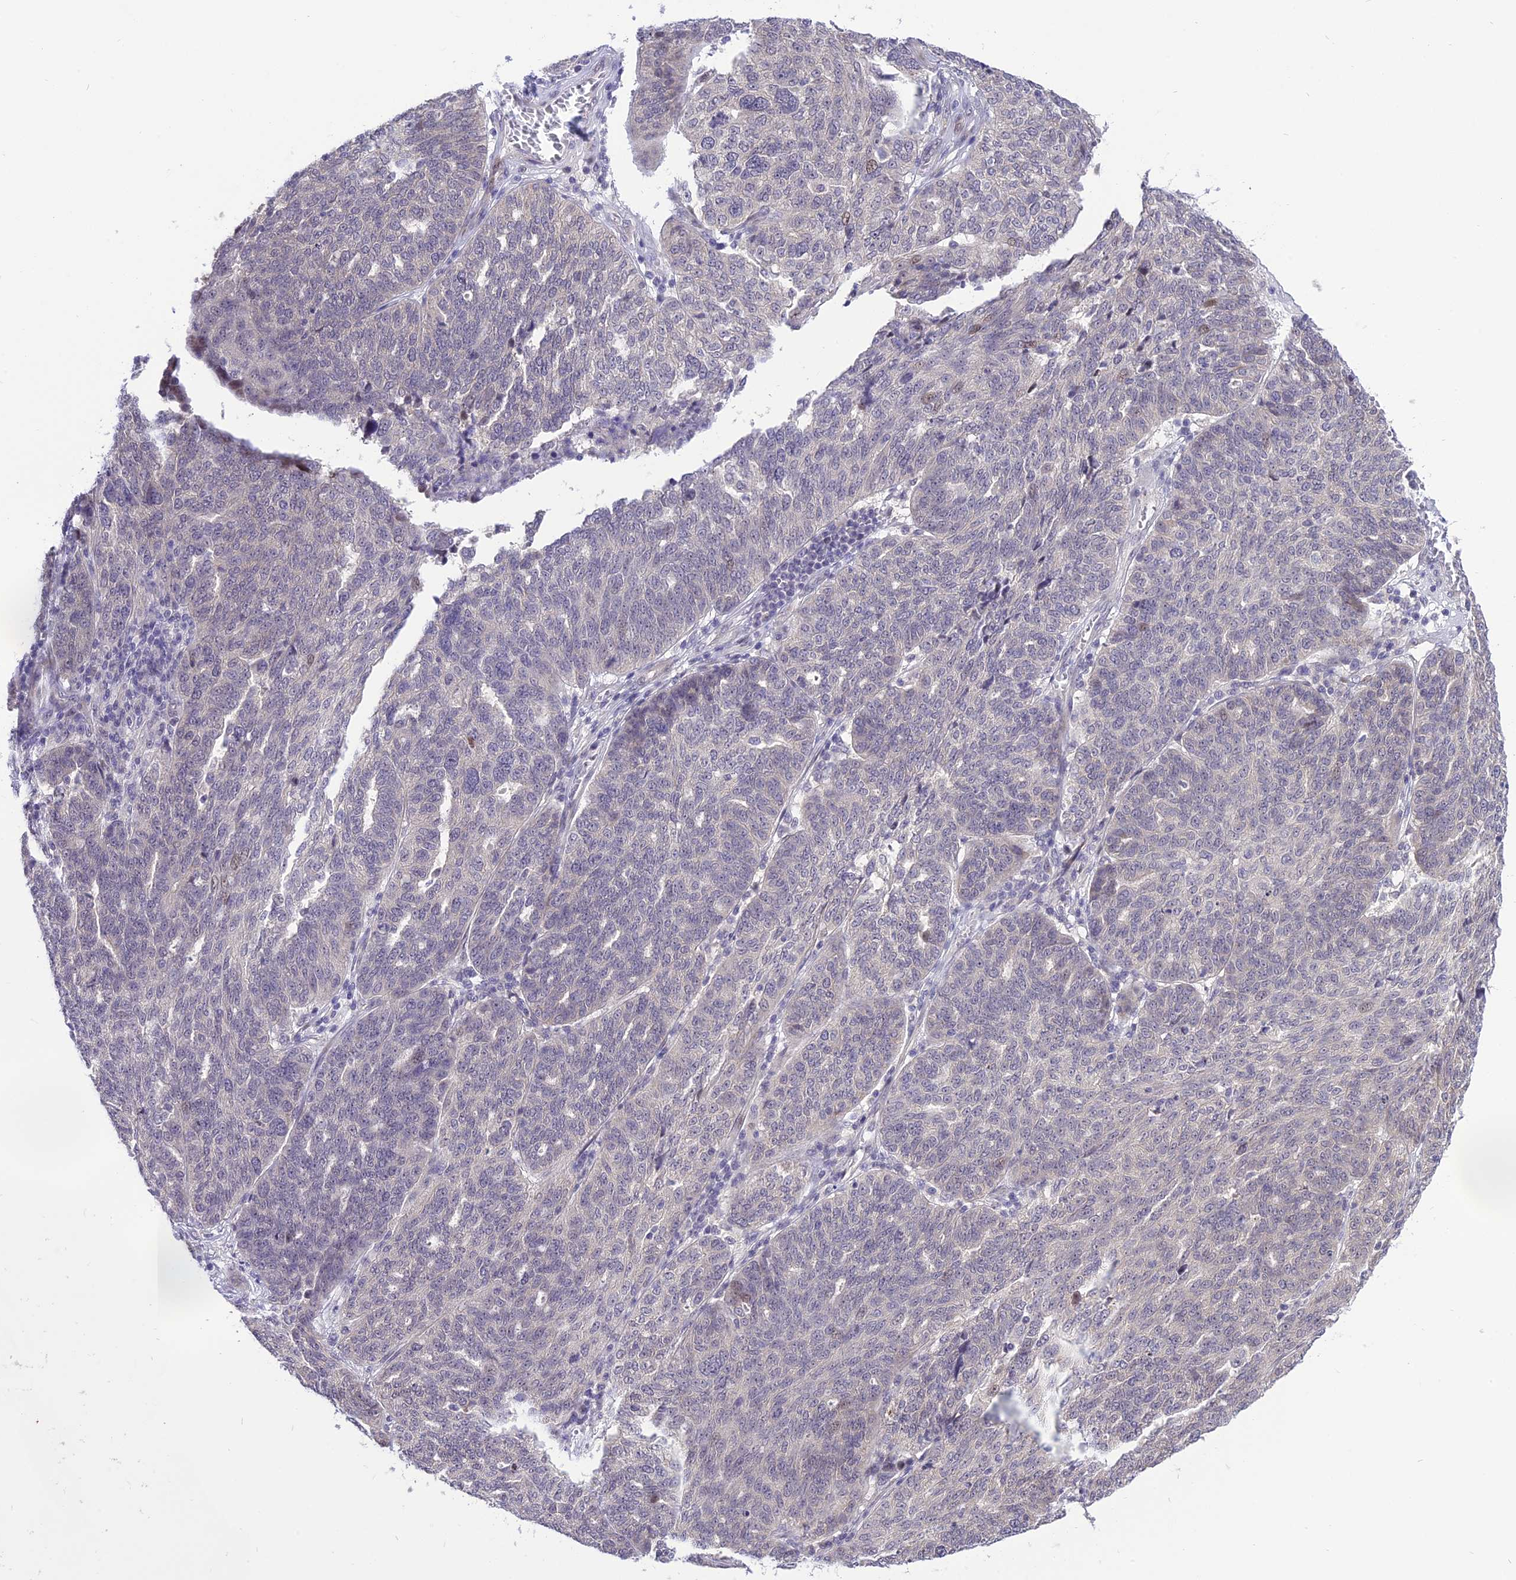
{"staining": {"intensity": "weak", "quantity": "<25%", "location": "nuclear"}, "tissue": "ovarian cancer", "cell_type": "Tumor cells", "image_type": "cancer", "snomed": [{"axis": "morphology", "description": "Cystadenocarcinoma, serous, NOS"}, {"axis": "topography", "description": "Ovary"}], "caption": "This is a photomicrograph of immunohistochemistry (IHC) staining of ovarian cancer (serous cystadenocarcinoma), which shows no staining in tumor cells.", "gene": "ZNF837", "patient": {"sex": "female", "age": 59}}